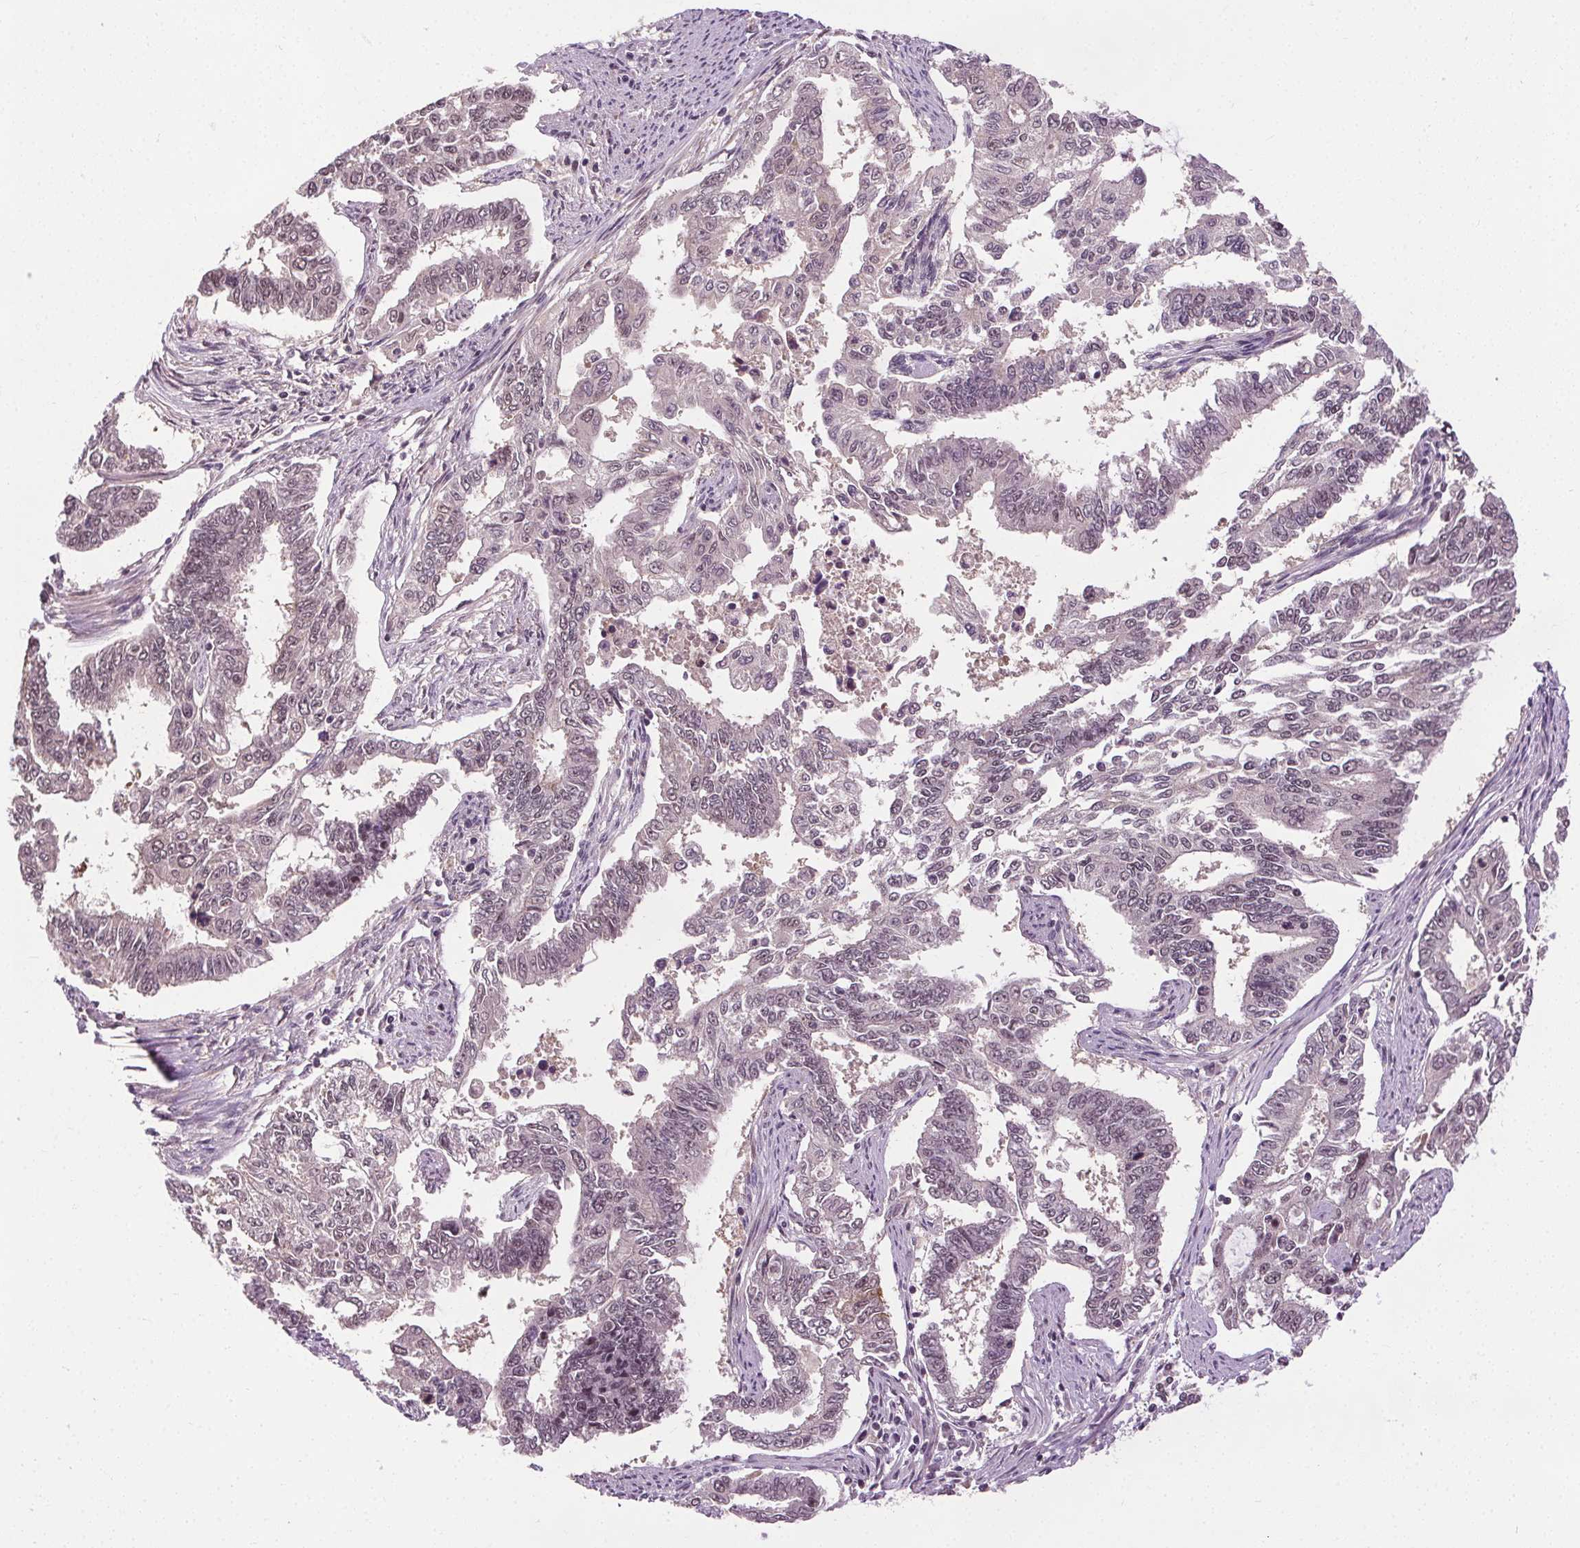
{"staining": {"intensity": "weak", "quantity": "25%-75%", "location": "nuclear"}, "tissue": "endometrial cancer", "cell_type": "Tumor cells", "image_type": "cancer", "snomed": [{"axis": "morphology", "description": "Adenocarcinoma, NOS"}, {"axis": "topography", "description": "Uterus"}], "caption": "Endometrial cancer (adenocarcinoma) was stained to show a protein in brown. There is low levels of weak nuclear expression in approximately 25%-75% of tumor cells.", "gene": "MED6", "patient": {"sex": "female", "age": 59}}